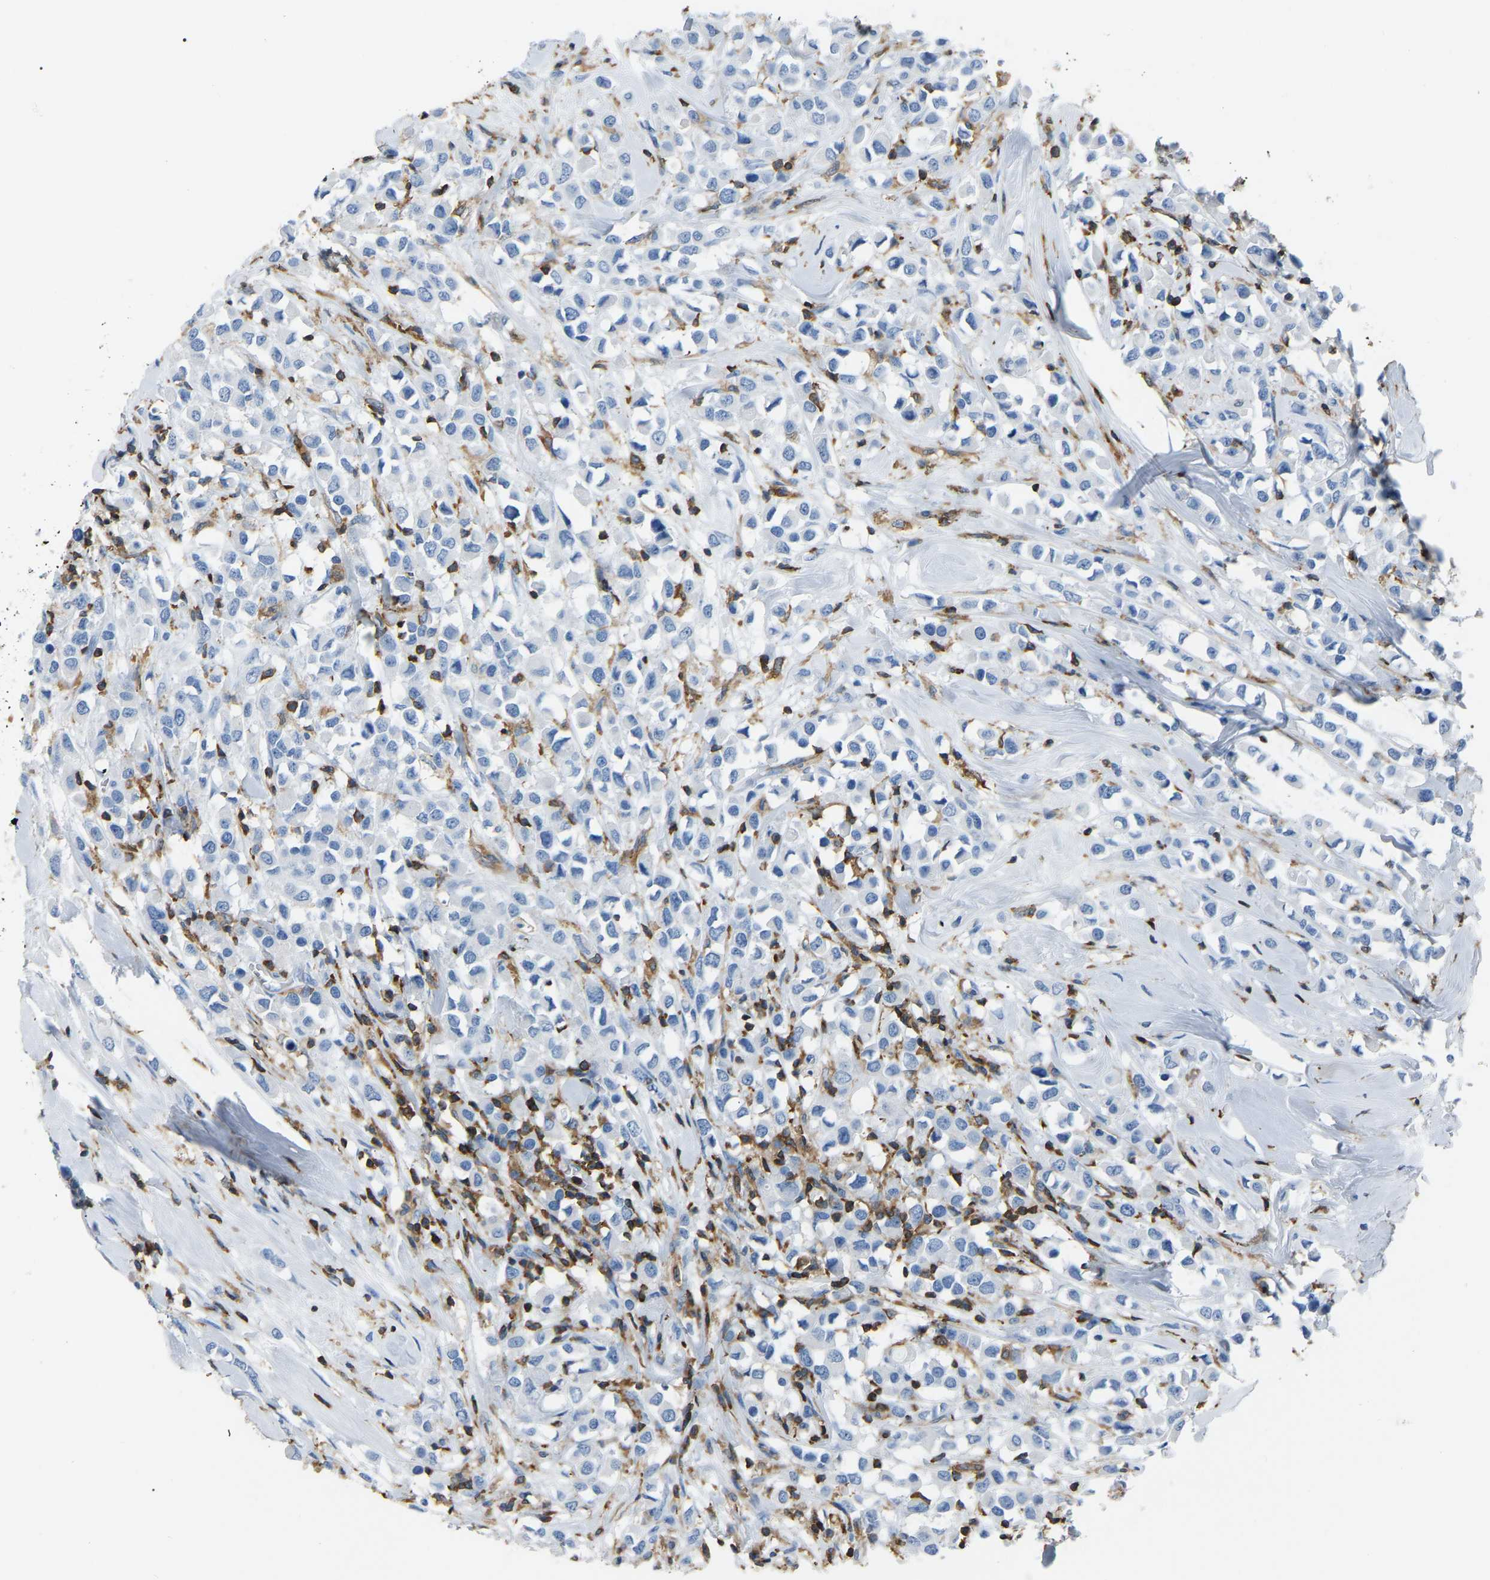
{"staining": {"intensity": "negative", "quantity": "none", "location": "none"}, "tissue": "breast cancer", "cell_type": "Tumor cells", "image_type": "cancer", "snomed": [{"axis": "morphology", "description": "Duct carcinoma"}, {"axis": "topography", "description": "Breast"}], "caption": "Tumor cells are negative for protein expression in human breast cancer (infiltrating ductal carcinoma).", "gene": "ARHGAP45", "patient": {"sex": "female", "age": 61}}